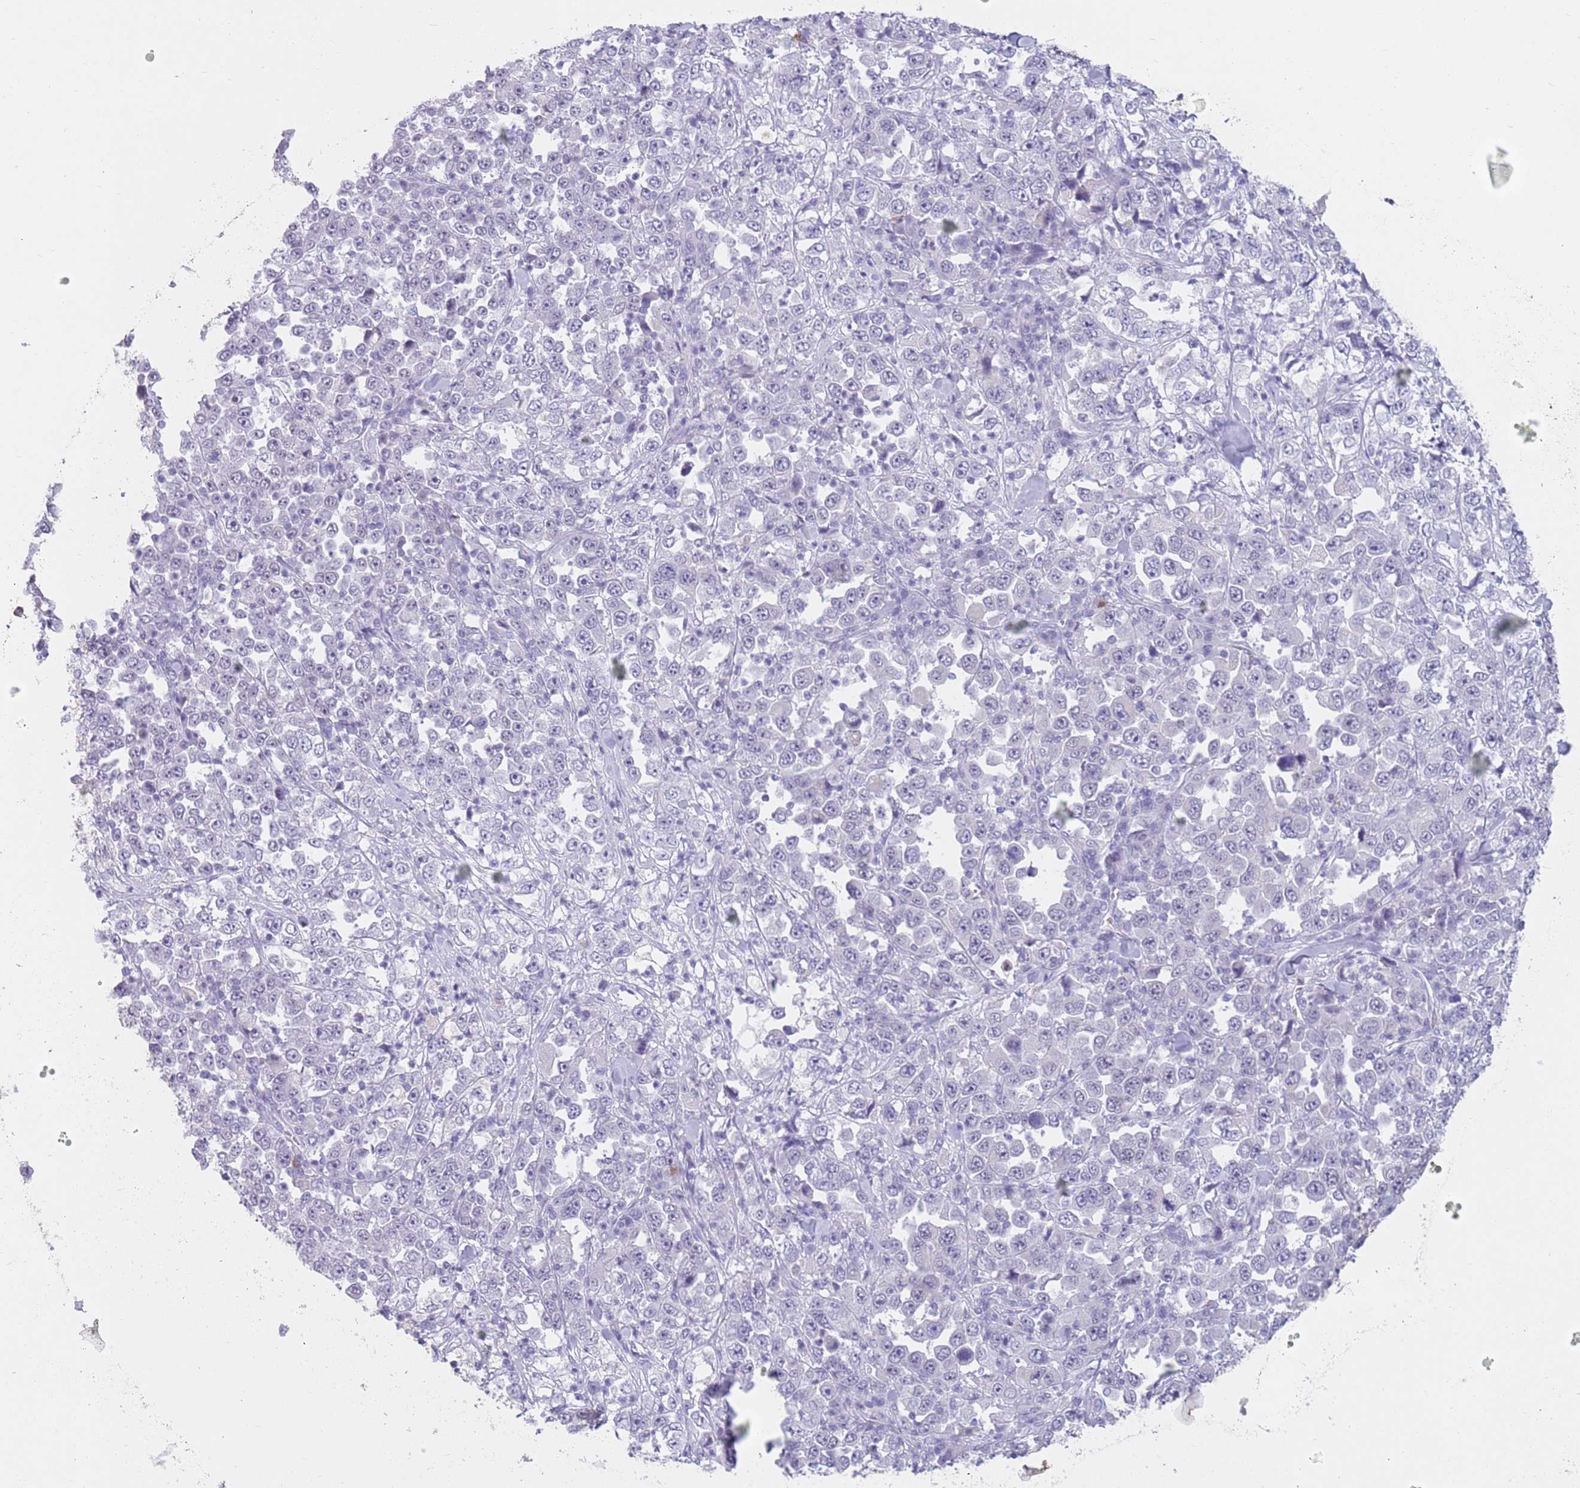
{"staining": {"intensity": "negative", "quantity": "none", "location": "none"}, "tissue": "stomach cancer", "cell_type": "Tumor cells", "image_type": "cancer", "snomed": [{"axis": "morphology", "description": "Normal tissue, NOS"}, {"axis": "morphology", "description": "Adenocarcinoma, NOS"}, {"axis": "topography", "description": "Stomach, upper"}, {"axis": "topography", "description": "Stomach"}], "caption": "This micrograph is of stomach adenocarcinoma stained with immunohistochemistry (IHC) to label a protein in brown with the nuclei are counter-stained blue. There is no positivity in tumor cells.", "gene": "ZNF574", "patient": {"sex": "male", "age": 59}}